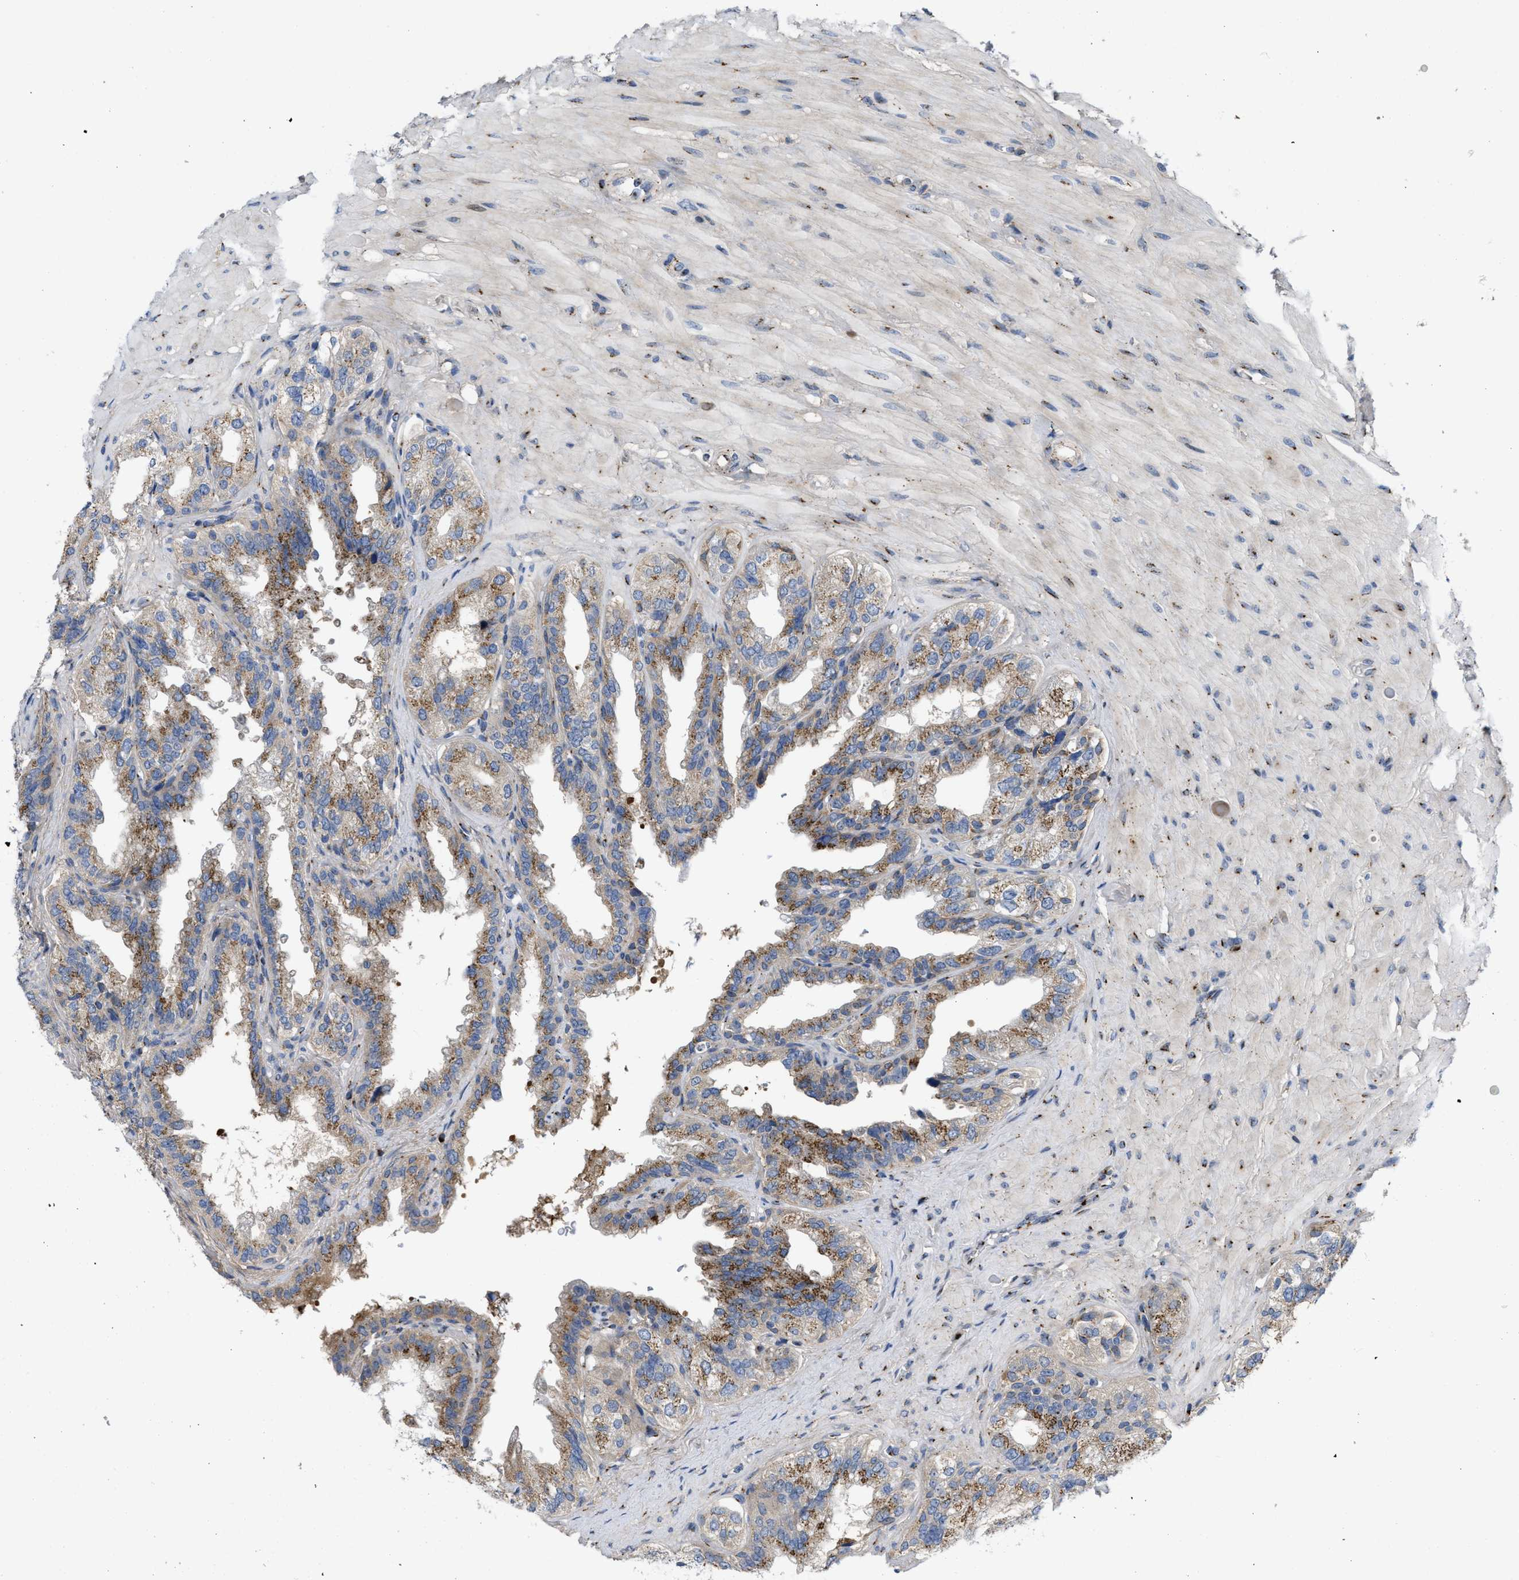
{"staining": {"intensity": "moderate", "quantity": ">75%", "location": "cytoplasmic/membranous"}, "tissue": "seminal vesicle", "cell_type": "Glandular cells", "image_type": "normal", "snomed": [{"axis": "morphology", "description": "Normal tissue, NOS"}, {"axis": "topography", "description": "Seminal veicle"}], "caption": "IHC staining of benign seminal vesicle, which exhibits medium levels of moderate cytoplasmic/membranous expression in approximately >75% of glandular cells indicating moderate cytoplasmic/membranous protein expression. The staining was performed using DAB (3,3'-diaminobenzidine) (brown) for protein detection and nuclei were counterstained in hematoxylin (blue).", "gene": "ZNF70", "patient": {"sex": "male", "age": 68}}